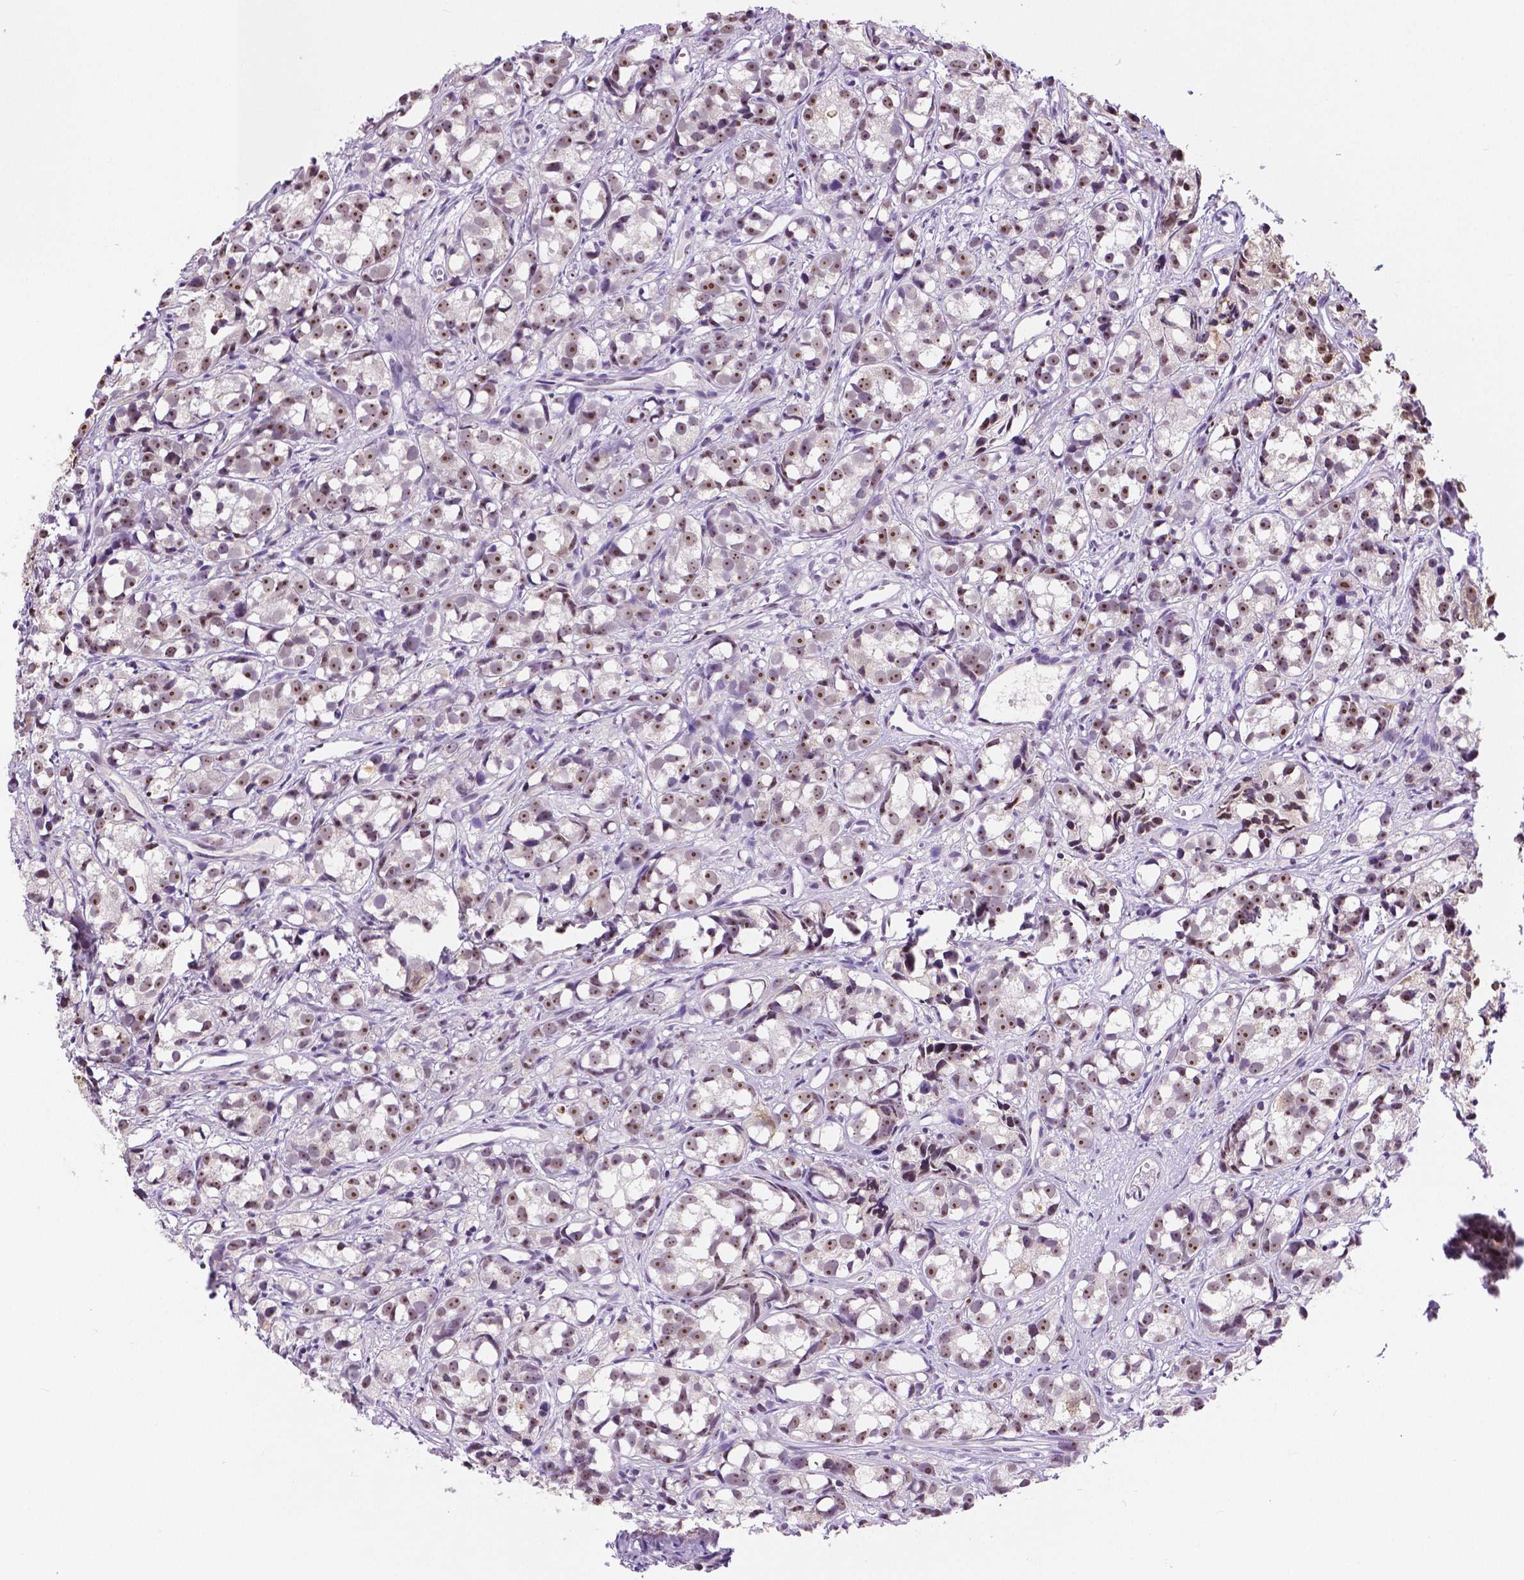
{"staining": {"intensity": "moderate", "quantity": ">75%", "location": "cytoplasmic/membranous,nuclear"}, "tissue": "prostate cancer", "cell_type": "Tumor cells", "image_type": "cancer", "snomed": [{"axis": "morphology", "description": "Adenocarcinoma, High grade"}, {"axis": "topography", "description": "Prostate"}], "caption": "Immunohistochemical staining of high-grade adenocarcinoma (prostate) shows medium levels of moderate cytoplasmic/membranous and nuclear protein expression in about >75% of tumor cells. Using DAB (brown) and hematoxylin (blue) stains, captured at high magnification using brightfield microscopy.", "gene": "NHP2", "patient": {"sex": "male", "age": 77}}